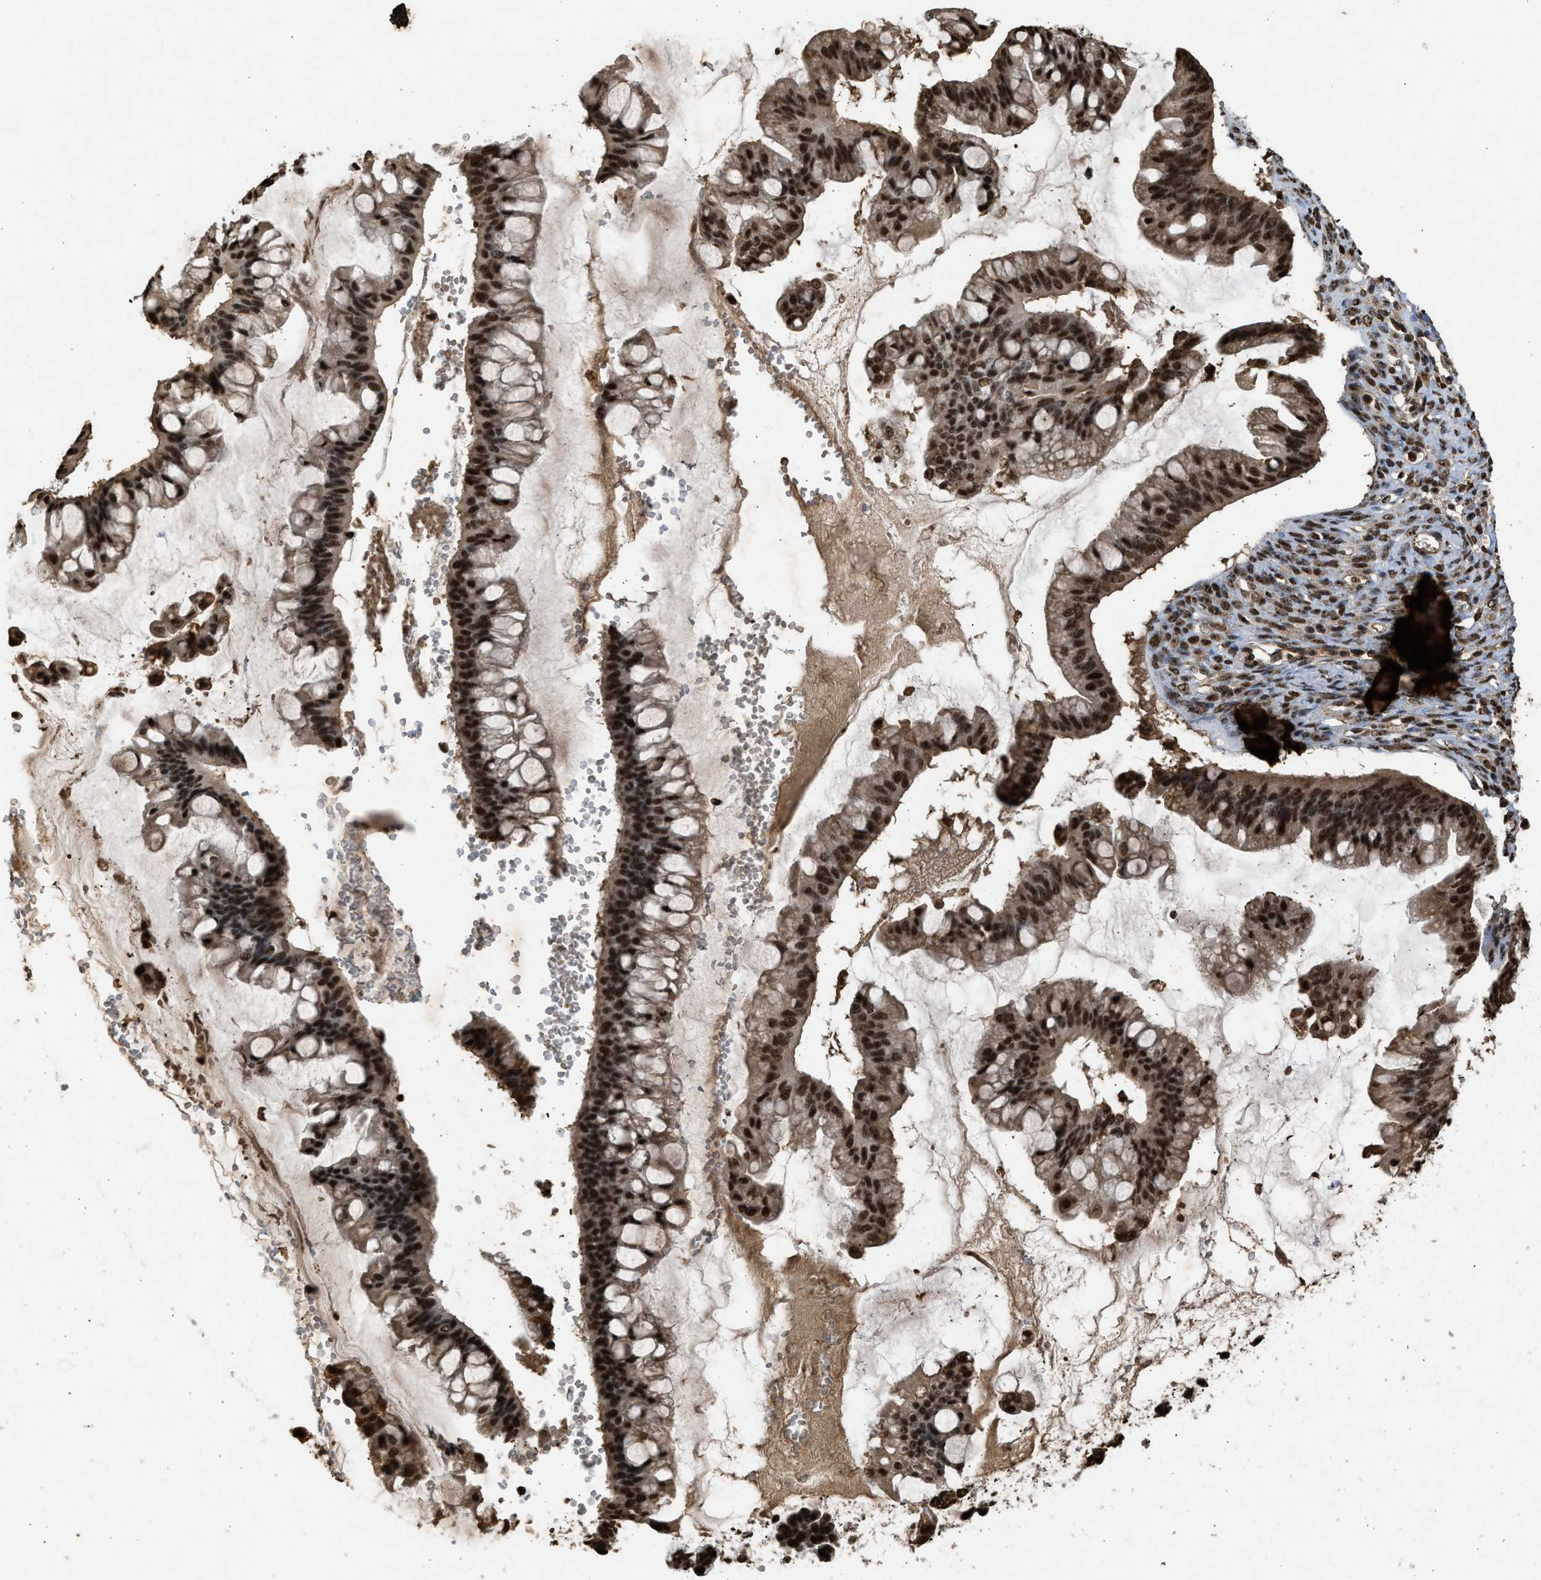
{"staining": {"intensity": "strong", "quantity": ">75%", "location": "cytoplasmic/membranous,nuclear"}, "tissue": "ovarian cancer", "cell_type": "Tumor cells", "image_type": "cancer", "snomed": [{"axis": "morphology", "description": "Cystadenocarcinoma, mucinous, NOS"}, {"axis": "topography", "description": "Ovary"}], "caption": "Mucinous cystadenocarcinoma (ovarian) tissue reveals strong cytoplasmic/membranous and nuclear staining in approximately >75% of tumor cells", "gene": "TFDP2", "patient": {"sex": "female", "age": 73}}